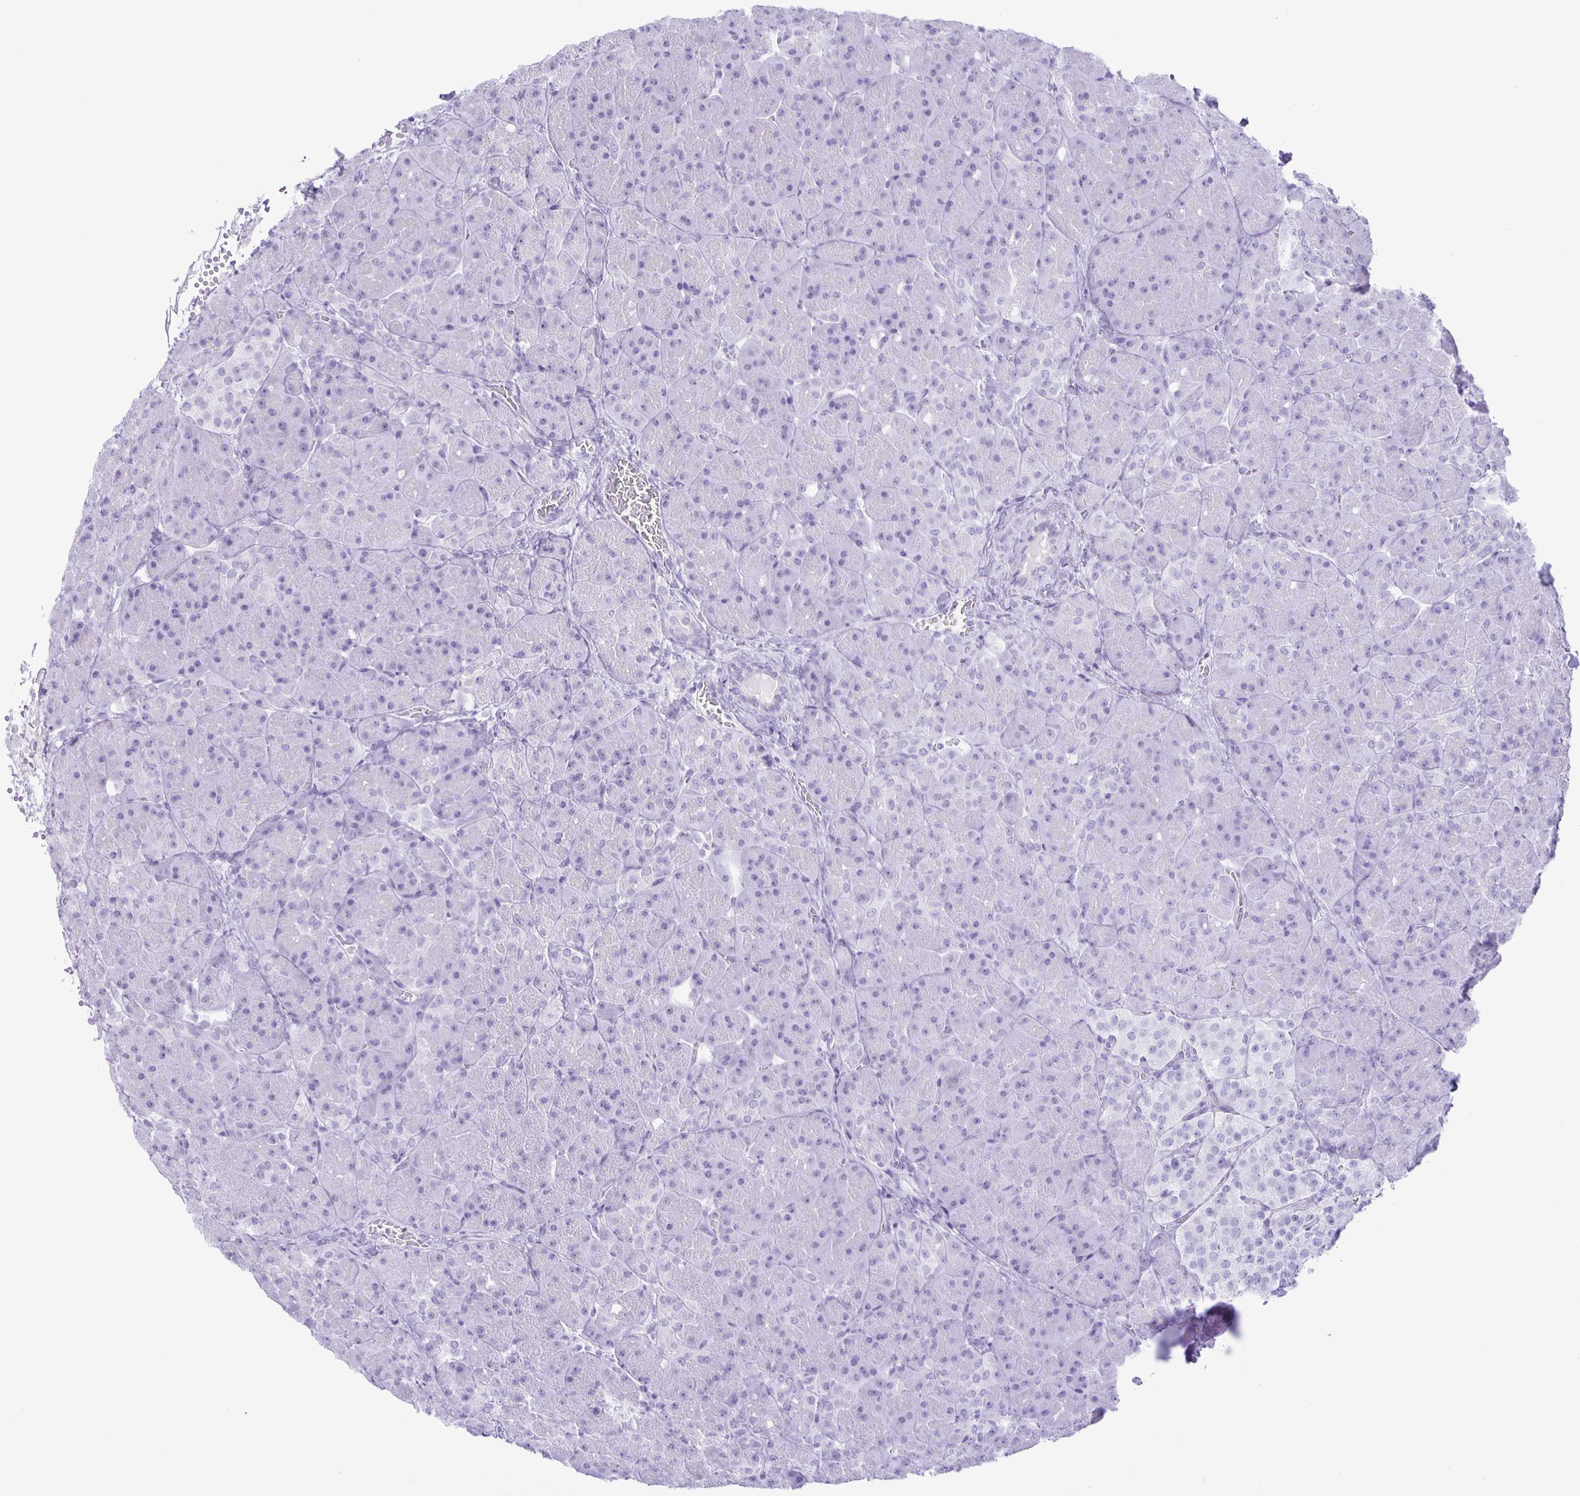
{"staining": {"intensity": "negative", "quantity": "none", "location": "none"}, "tissue": "pancreas", "cell_type": "Exocrine glandular cells", "image_type": "normal", "snomed": [{"axis": "morphology", "description": "Normal tissue, NOS"}, {"axis": "topography", "description": "Pancreas"}], "caption": "IHC micrograph of benign human pancreas stained for a protein (brown), which shows no positivity in exocrine glandular cells.", "gene": "EZHIP", "patient": {"sex": "male", "age": 55}}